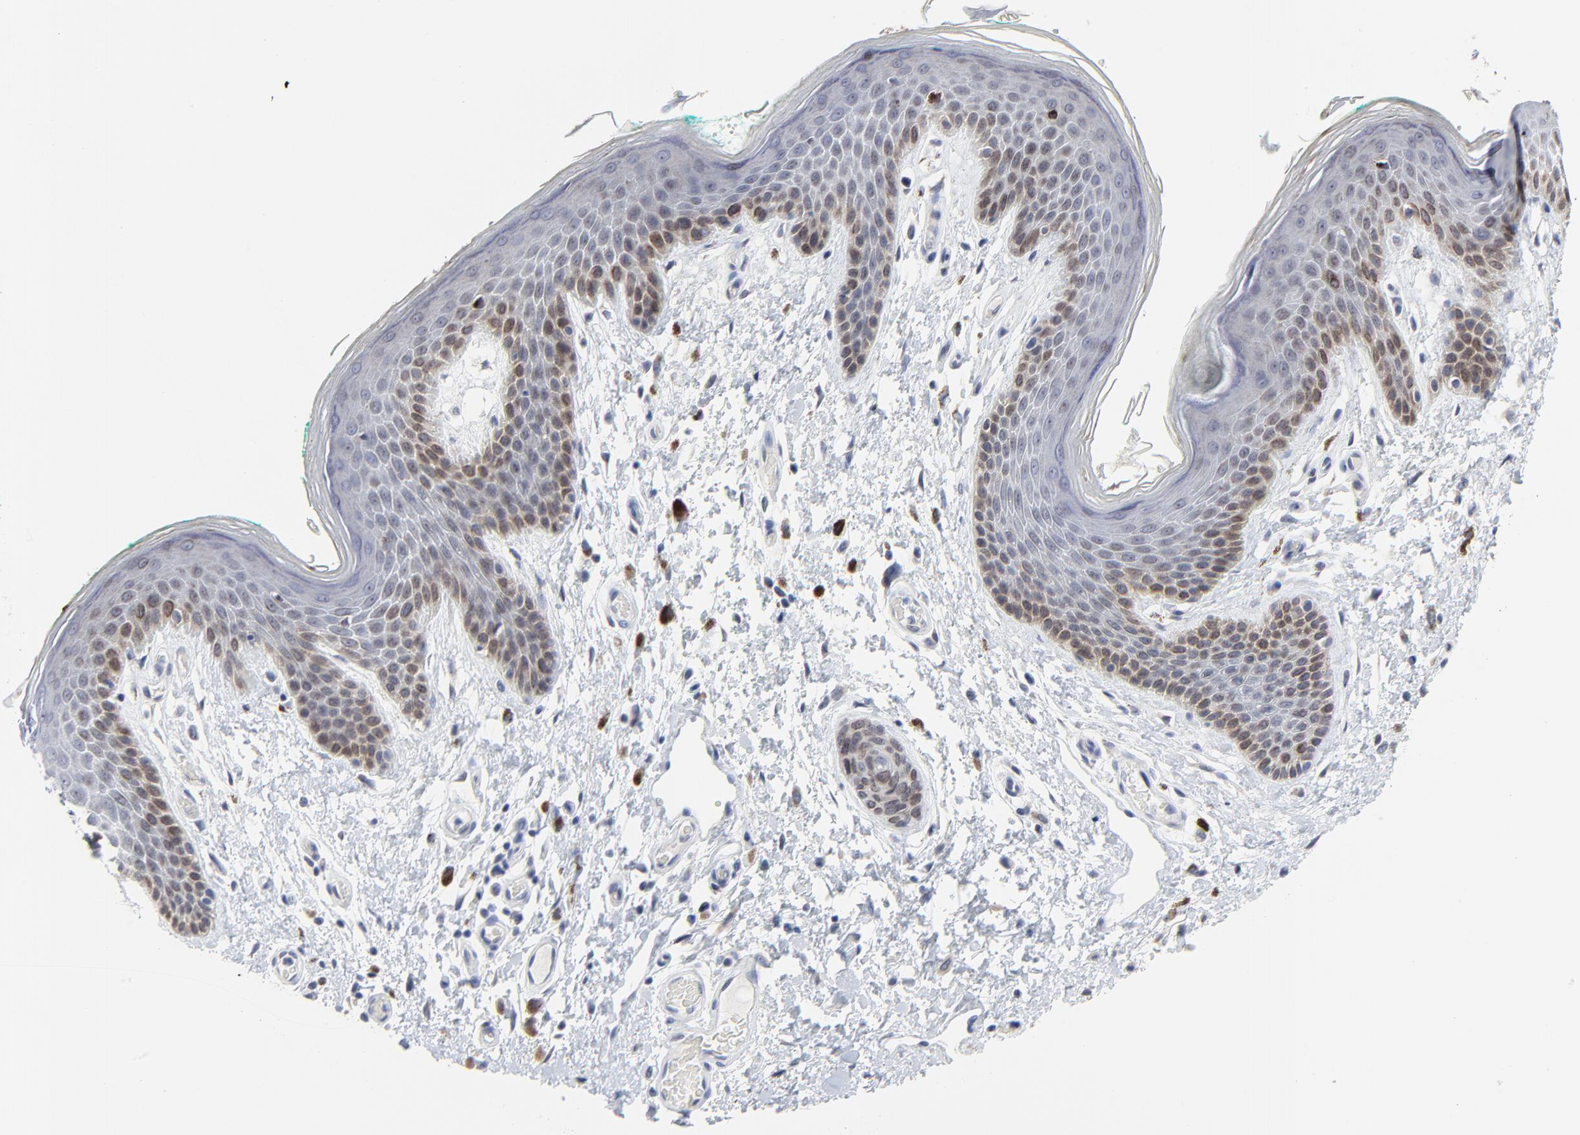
{"staining": {"intensity": "moderate", "quantity": "<25%", "location": "cytoplasmic/membranous,nuclear"}, "tissue": "skin", "cell_type": "Epidermal cells", "image_type": "normal", "snomed": [{"axis": "morphology", "description": "Normal tissue, NOS"}, {"axis": "topography", "description": "Anal"}], "caption": "Skin stained for a protein demonstrates moderate cytoplasmic/membranous,nuclear positivity in epidermal cells. Immunohistochemistry (ihc) stains the protein in brown and the nuclei are stained blue.", "gene": "NLGN3", "patient": {"sex": "male", "age": 74}}